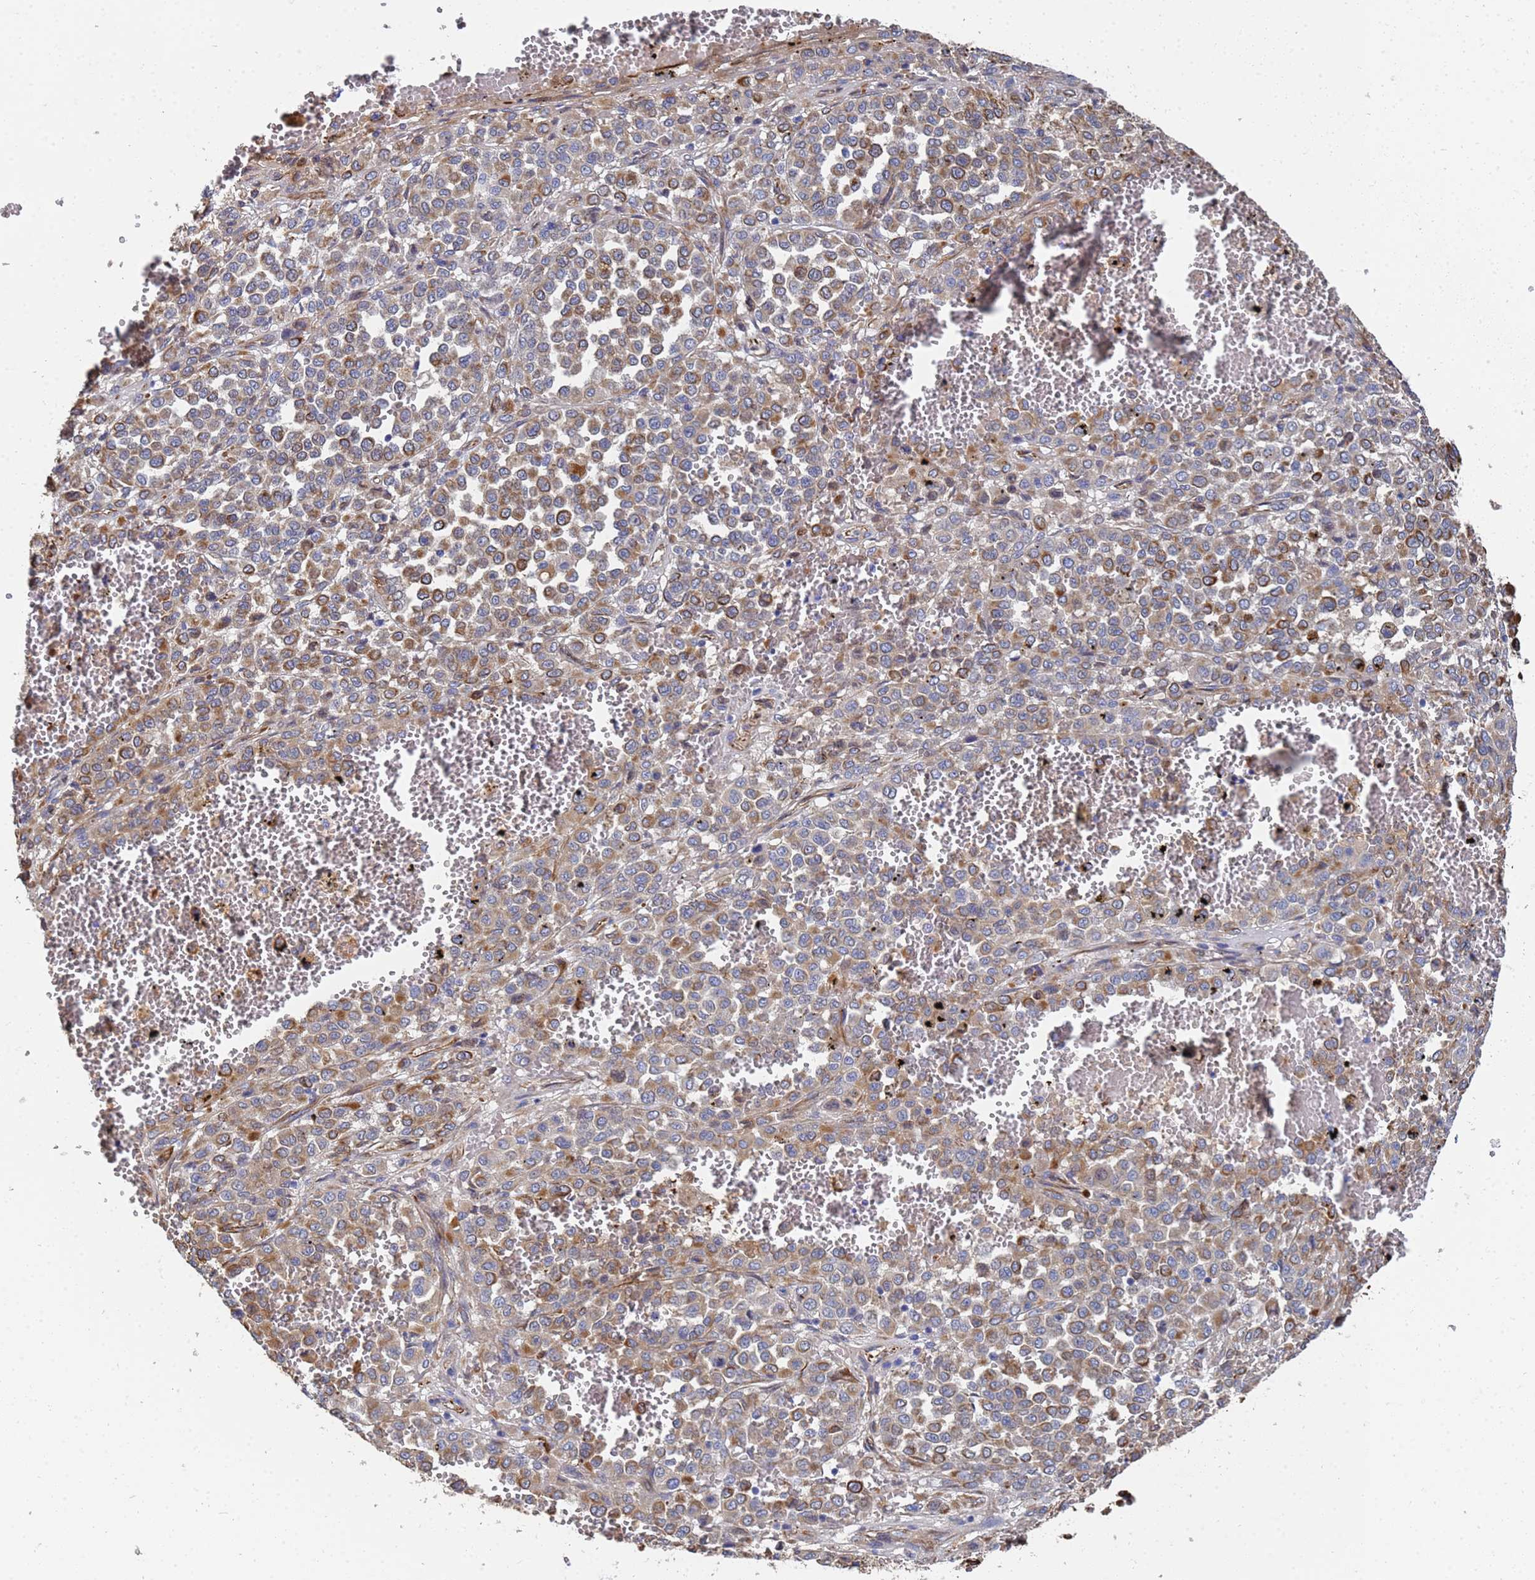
{"staining": {"intensity": "moderate", "quantity": ">75%", "location": "cytoplasmic/membranous"}, "tissue": "melanoma", "cell_type": "Tumor cells", "image_type": "cancer", "snomed": [{"axis": "morphology", "description": "Malignant melanoma, Metastatic site"}, {"axis": "topography", "description": "Pancreas"}], "caption": "IHC (DAB) staining of melanoma shows moderate cytoplasmic/membranous protein positivity in about >75% of tumor cells.", "gene": "SYT13", "patient": {"sex": "female", "age": 30}}